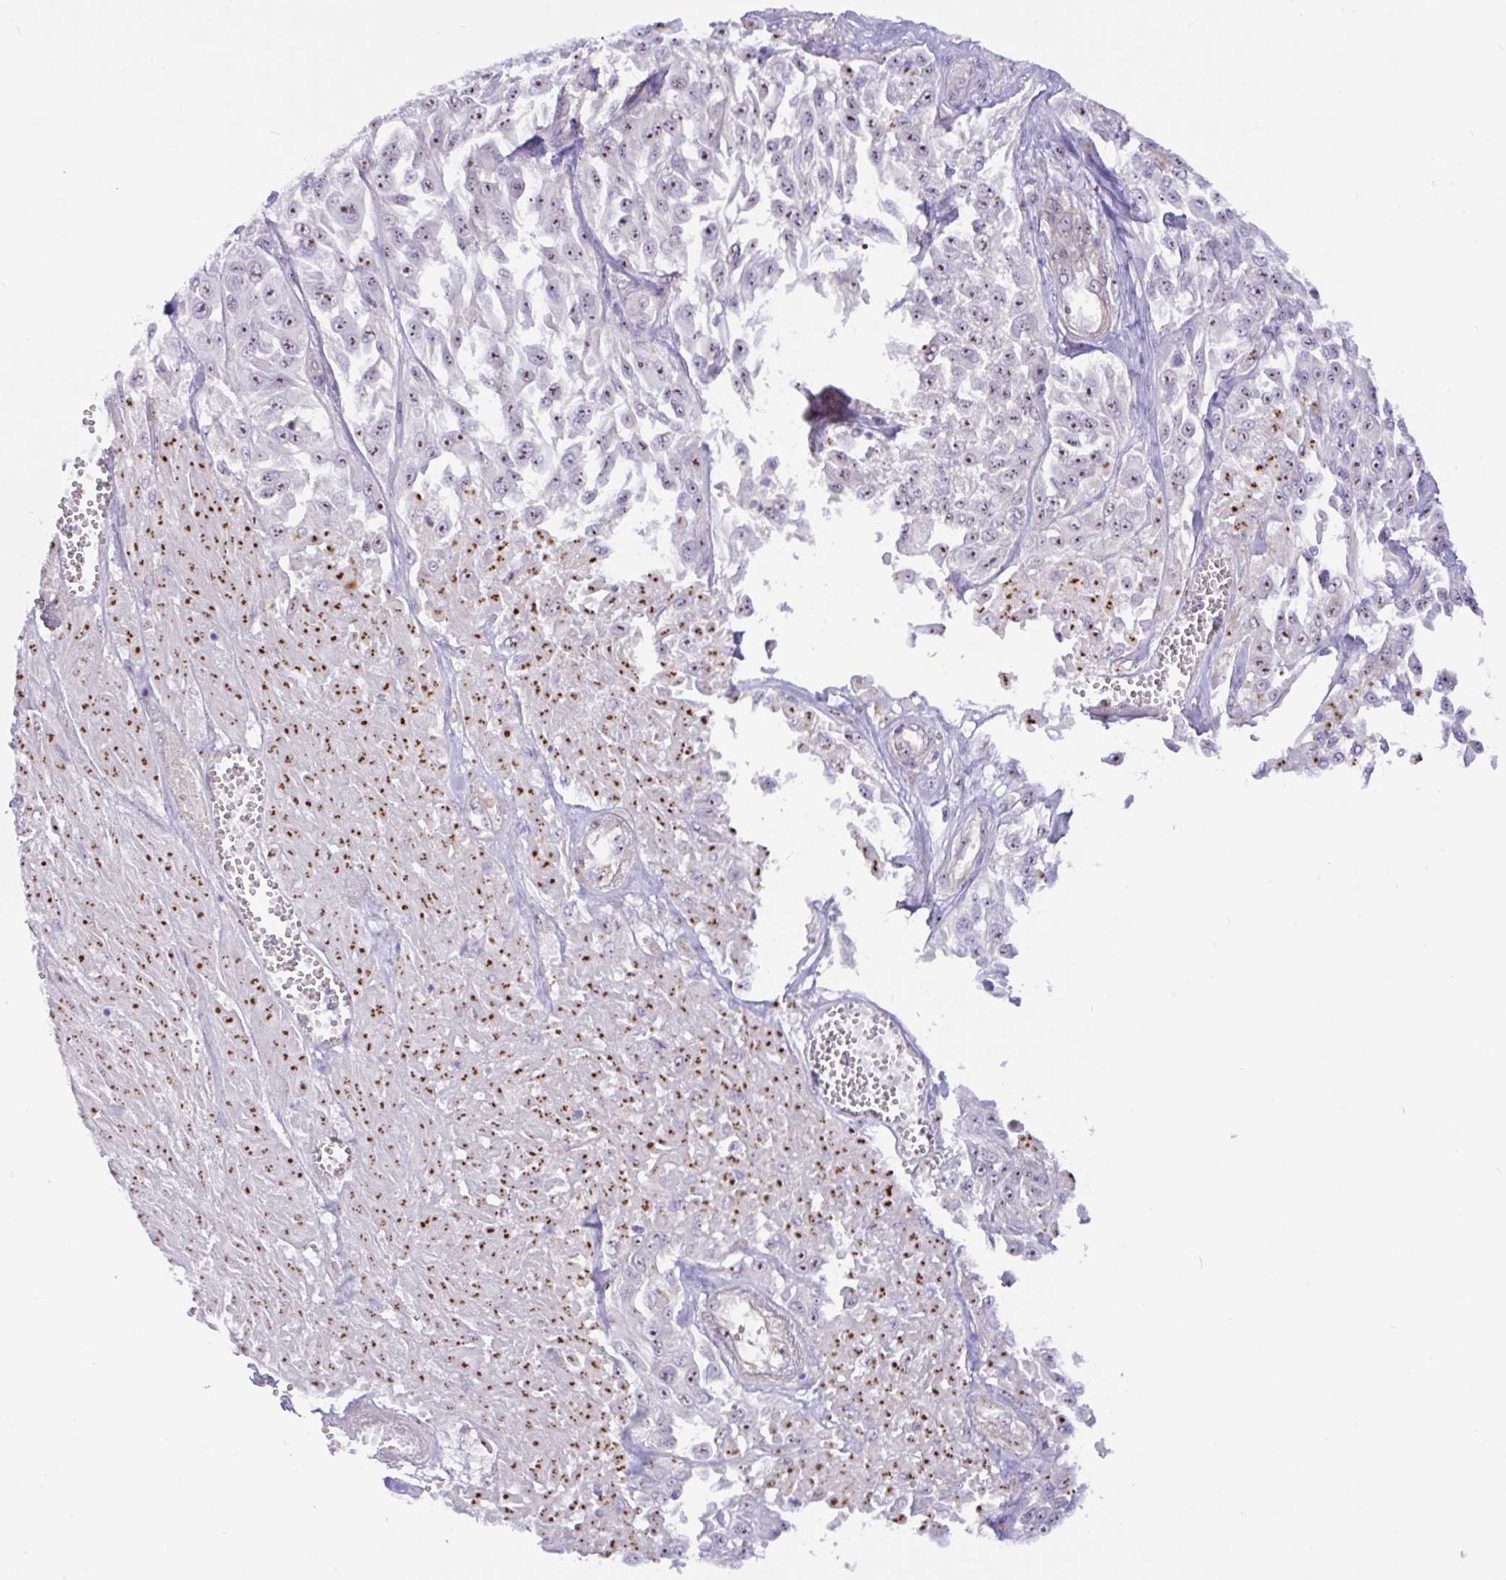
{"staining": {"intensity": "moderate", "quantity": "25%-75%", "location": "nuclear"}, "tissue": "melanoma", "cell_type": "Tumor cells", "image_type": "cancer", "snomed": [{"axis": "morphology", "description": "Malignant melanoma, NOS"}, {"axis": "topography", "description": "Skin"}], "caption": "Melanoma stained with a protein marker reveals moderate staining in tumor cells.", "gene": "MXRA8", "patient": {"sex": "male", "age": 94}}